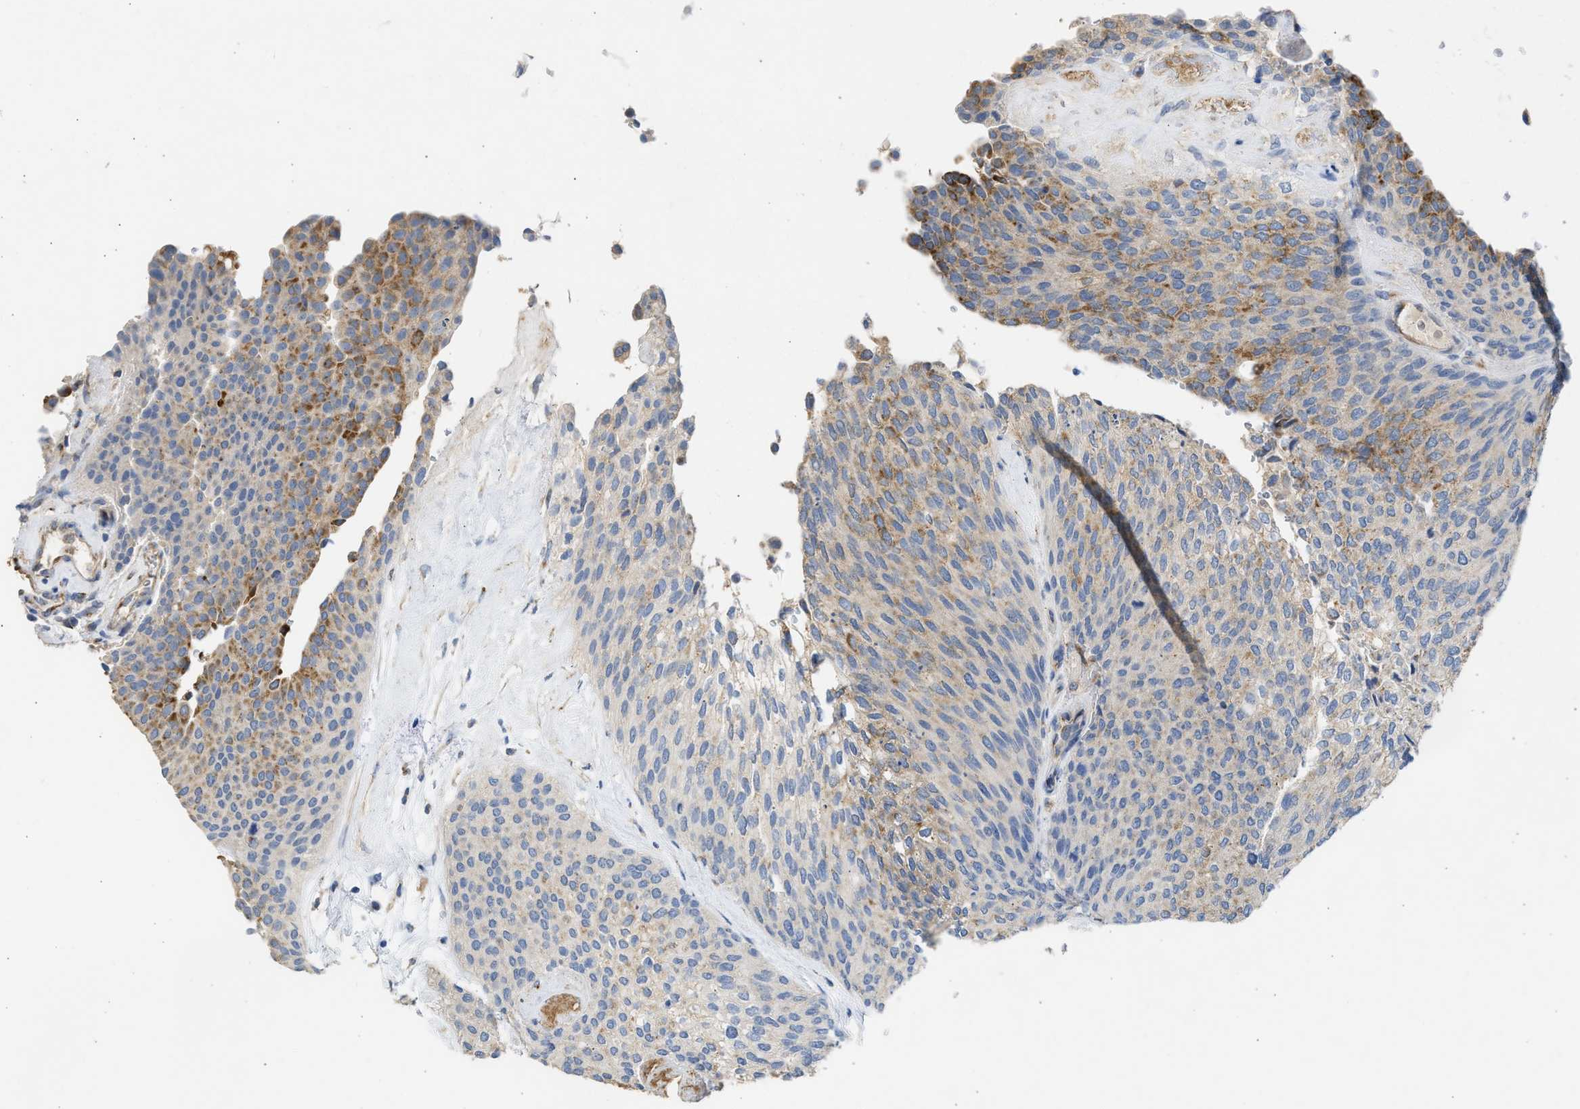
{"staining": {"intensity": "moderate", "quantity": "25%-75%", "location": "cytoplasmic/membranous"}, "tissue": "urothelial cancer", "cell_type": "Tumor cells", "image_type": "cancer", "snomed": [{"axis": "morphology", "description": "Urothelial carcinoma, Low grade"}, {"axis": "topography", "description": "Urinary bladder"}], "caption": "Protein analysis of urothelial cancer tissue shows moderate cytoplasmic/membranous expression in approximately 25%-75% of tumor cells. (DAB IHC, brown staining for protein, blue staining for nuclei).", "gene": "IPO8", "patient": {"sex": "female", "age": 79}}